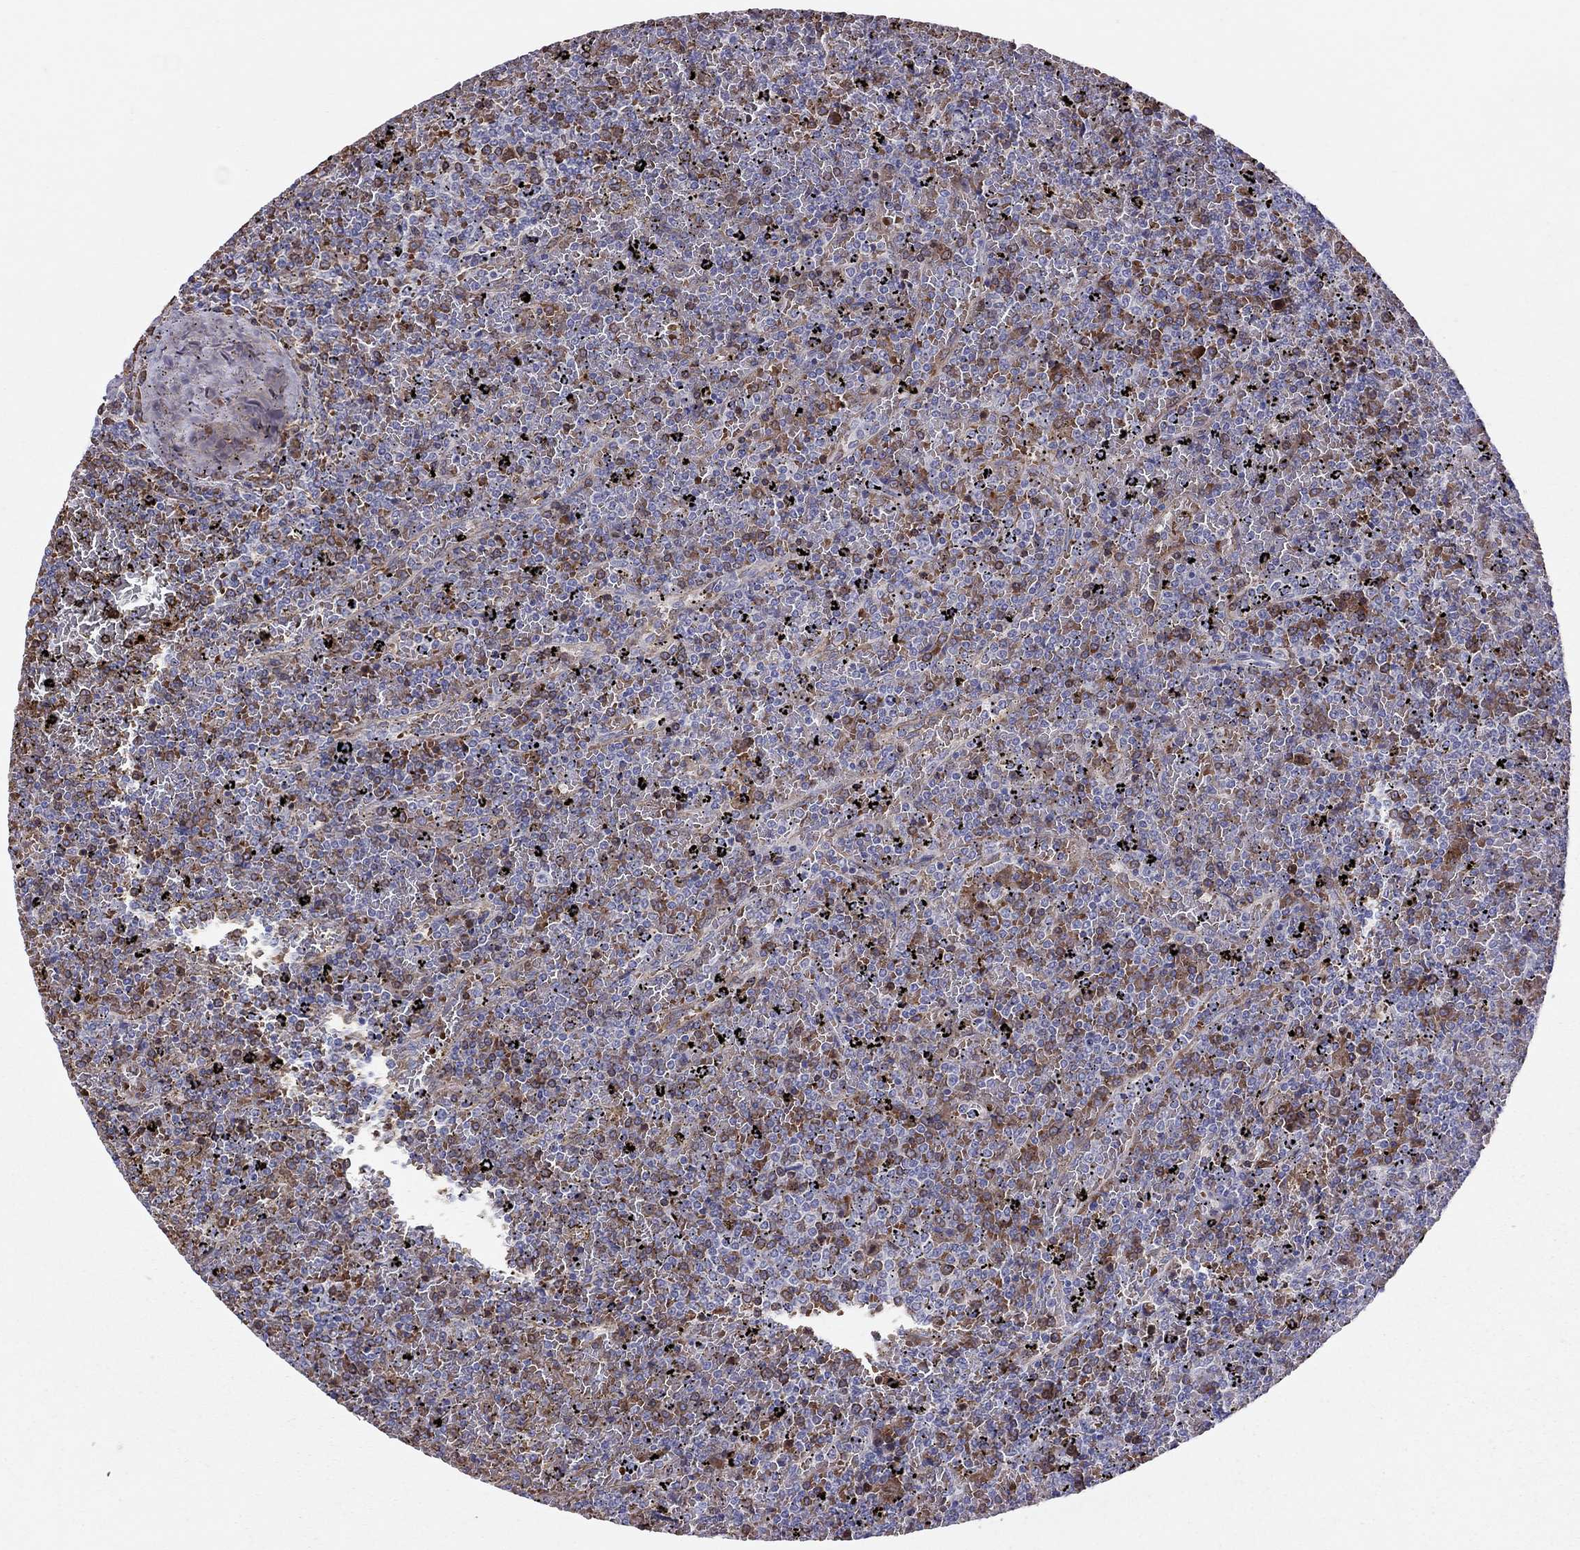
{"staining": {"intensity": "negative", "quantity": "none", "location": "none"}, "tissue": "lymphoma", "cell_type": "Tumor cells", "image_type": "cancer", "snomed": [{"axis": "morphology", "description": "Malignant lymphoma, non-Hodgkin's type, Low grade"}, {"axis": "topography", "description": "Spleen"}], "caption": "Immunohistochemistry (IHC) micrograph of neoplastic tissue: lymphoma stained with DAB (3,3'-diaminobenzidine) shows no significant protein staining in tumor cells.", "gene": "FRMD1", "patient": {"sex": "female", "age": 77}}